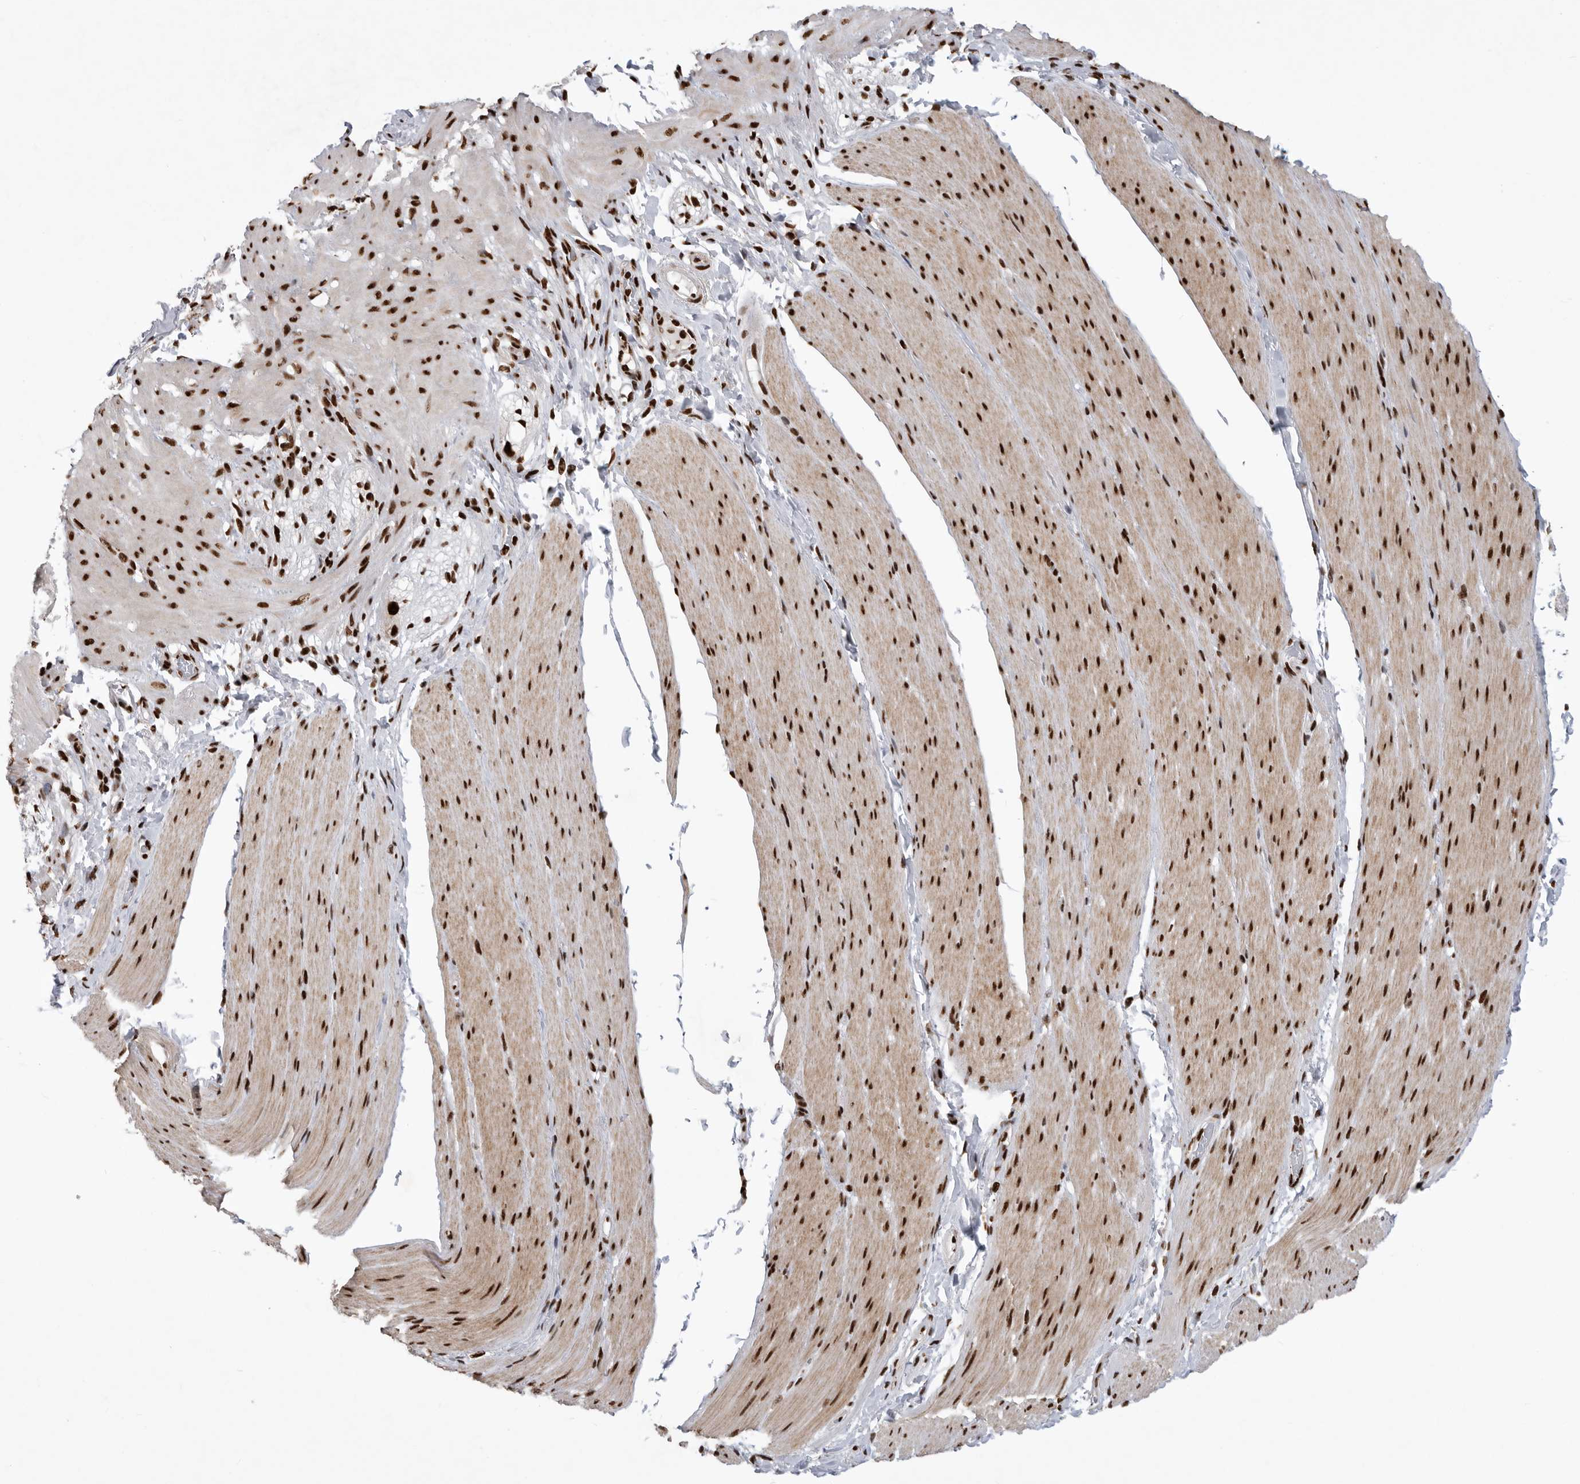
{"staining": {"intensity": "strong", "quantity": ">75%", "location": "nuclear"}, "tissue": "smooth muscle", "cell_type": "Smooth muscle cells", "image_type": "normal", "snomed": [{"axis": "morphology", "description": "Normal tissue, NOS"}, {"axis": "topography", "description": "Smooth muscle"}, {"axis": "topography", "description": "Small intestine"}], "caption": "The immunohistochemical stain labels strong nuclear positivity in smooth muscle cells of benign smooth muscle.", "gene": "BCLAF1", "patient": {"sex": "female", "age": 84}}